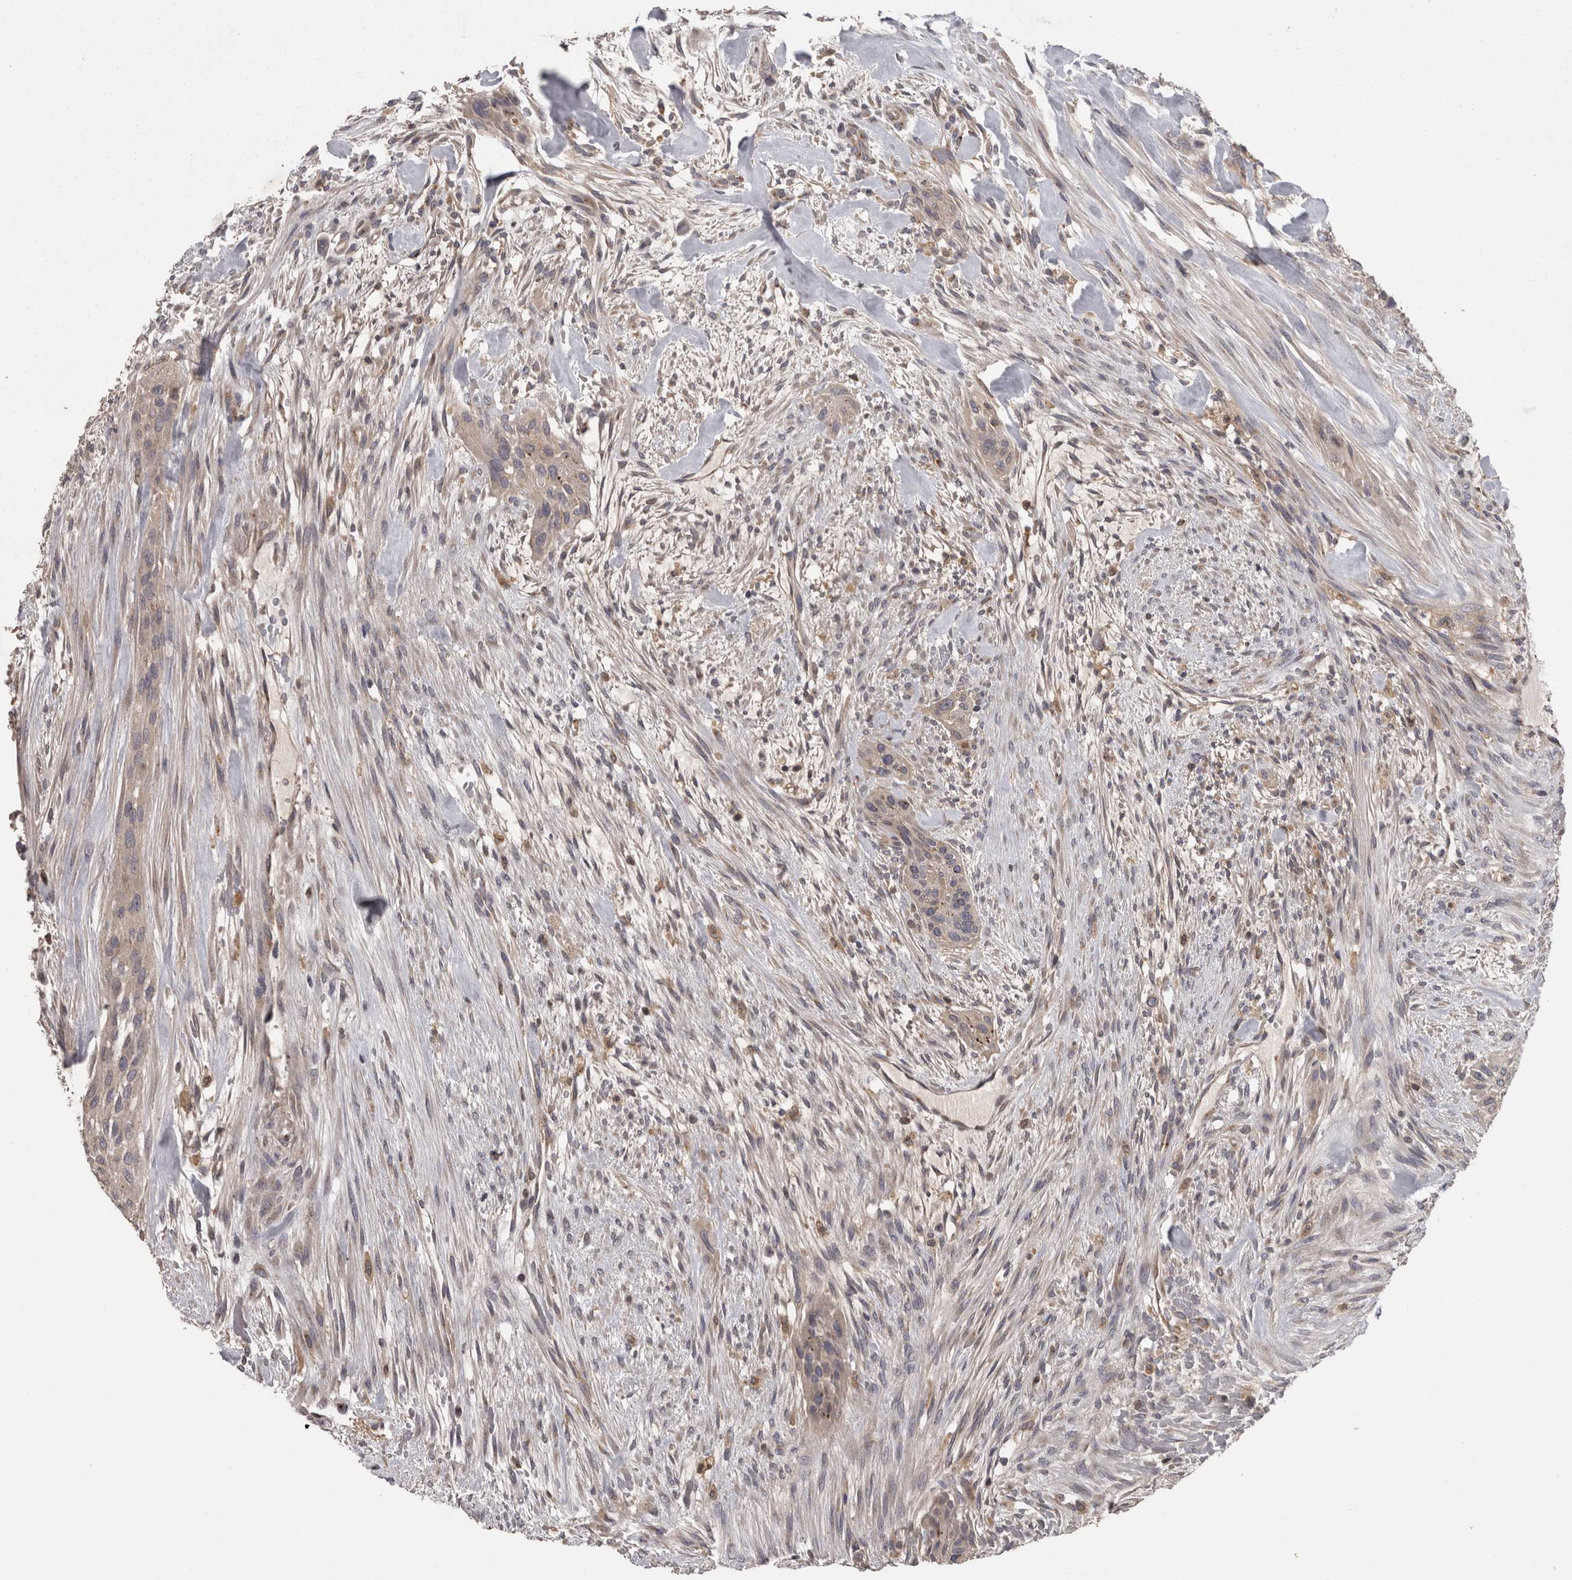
{"staining": {"intensity": "negative", "quantity": "none", "location": "none"}, "tissue": "urothelial cancer", "cell_type": "Tumor cells", "image_type": "cancer", "snomed": [{"axis": "morphology", "description": "Urothelial carcinoma, High grade"}, {"axis": "topography", "description": "Urinary bladder"}], "caption": "Urothelial carcinoma (high-grade) was stained to show a protein in brown. There is no significant expression in tumor cells. (DAB (3,3'-diaminobenzidine) IHC, high magnification).", "gene": "PCM1", "patient": {"sex": "male", "age": 35}}